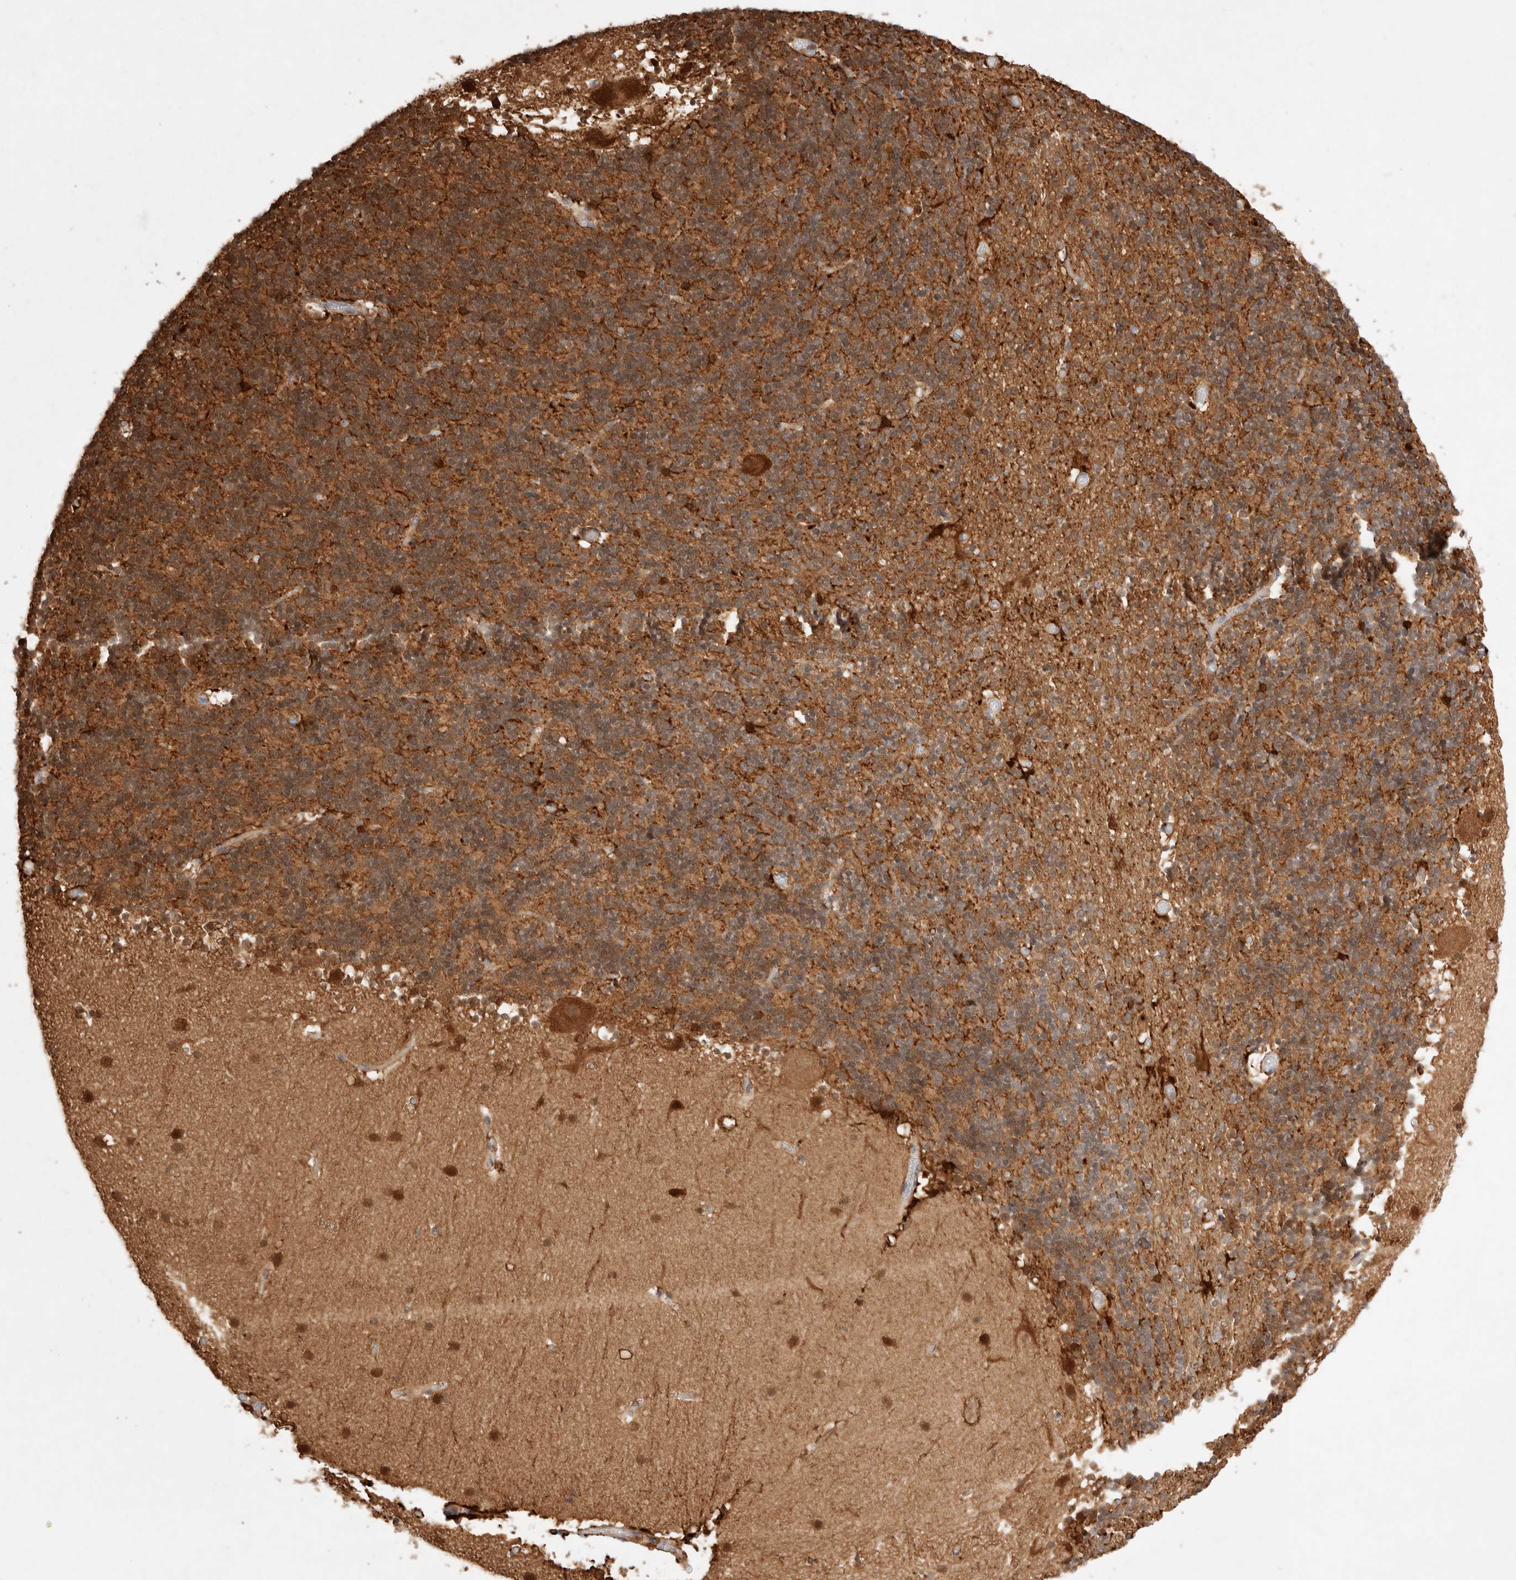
{"staining": {"intensity": "moderate", "quantity": ">75%", "location": "cytoplasmic/membranous"}, "tissue": "cerebellum", "cell_type": "Cells in granular layer", "image_type": "normal", "snomed": [{"axis": "morphology", "description": "Normal tissue, NOS"}, {"axis": "topography", "description": "Cerebellum"}], "caption": "A photomicrograph showing moderate cytoplasmic/membranous expression in approximately >75% of cells in granular layer in normal cerebellum, as visualized by brown immunohistochemical staining.", "gene": "STARD10", "patient": {"sex": "male", "age": 57}}